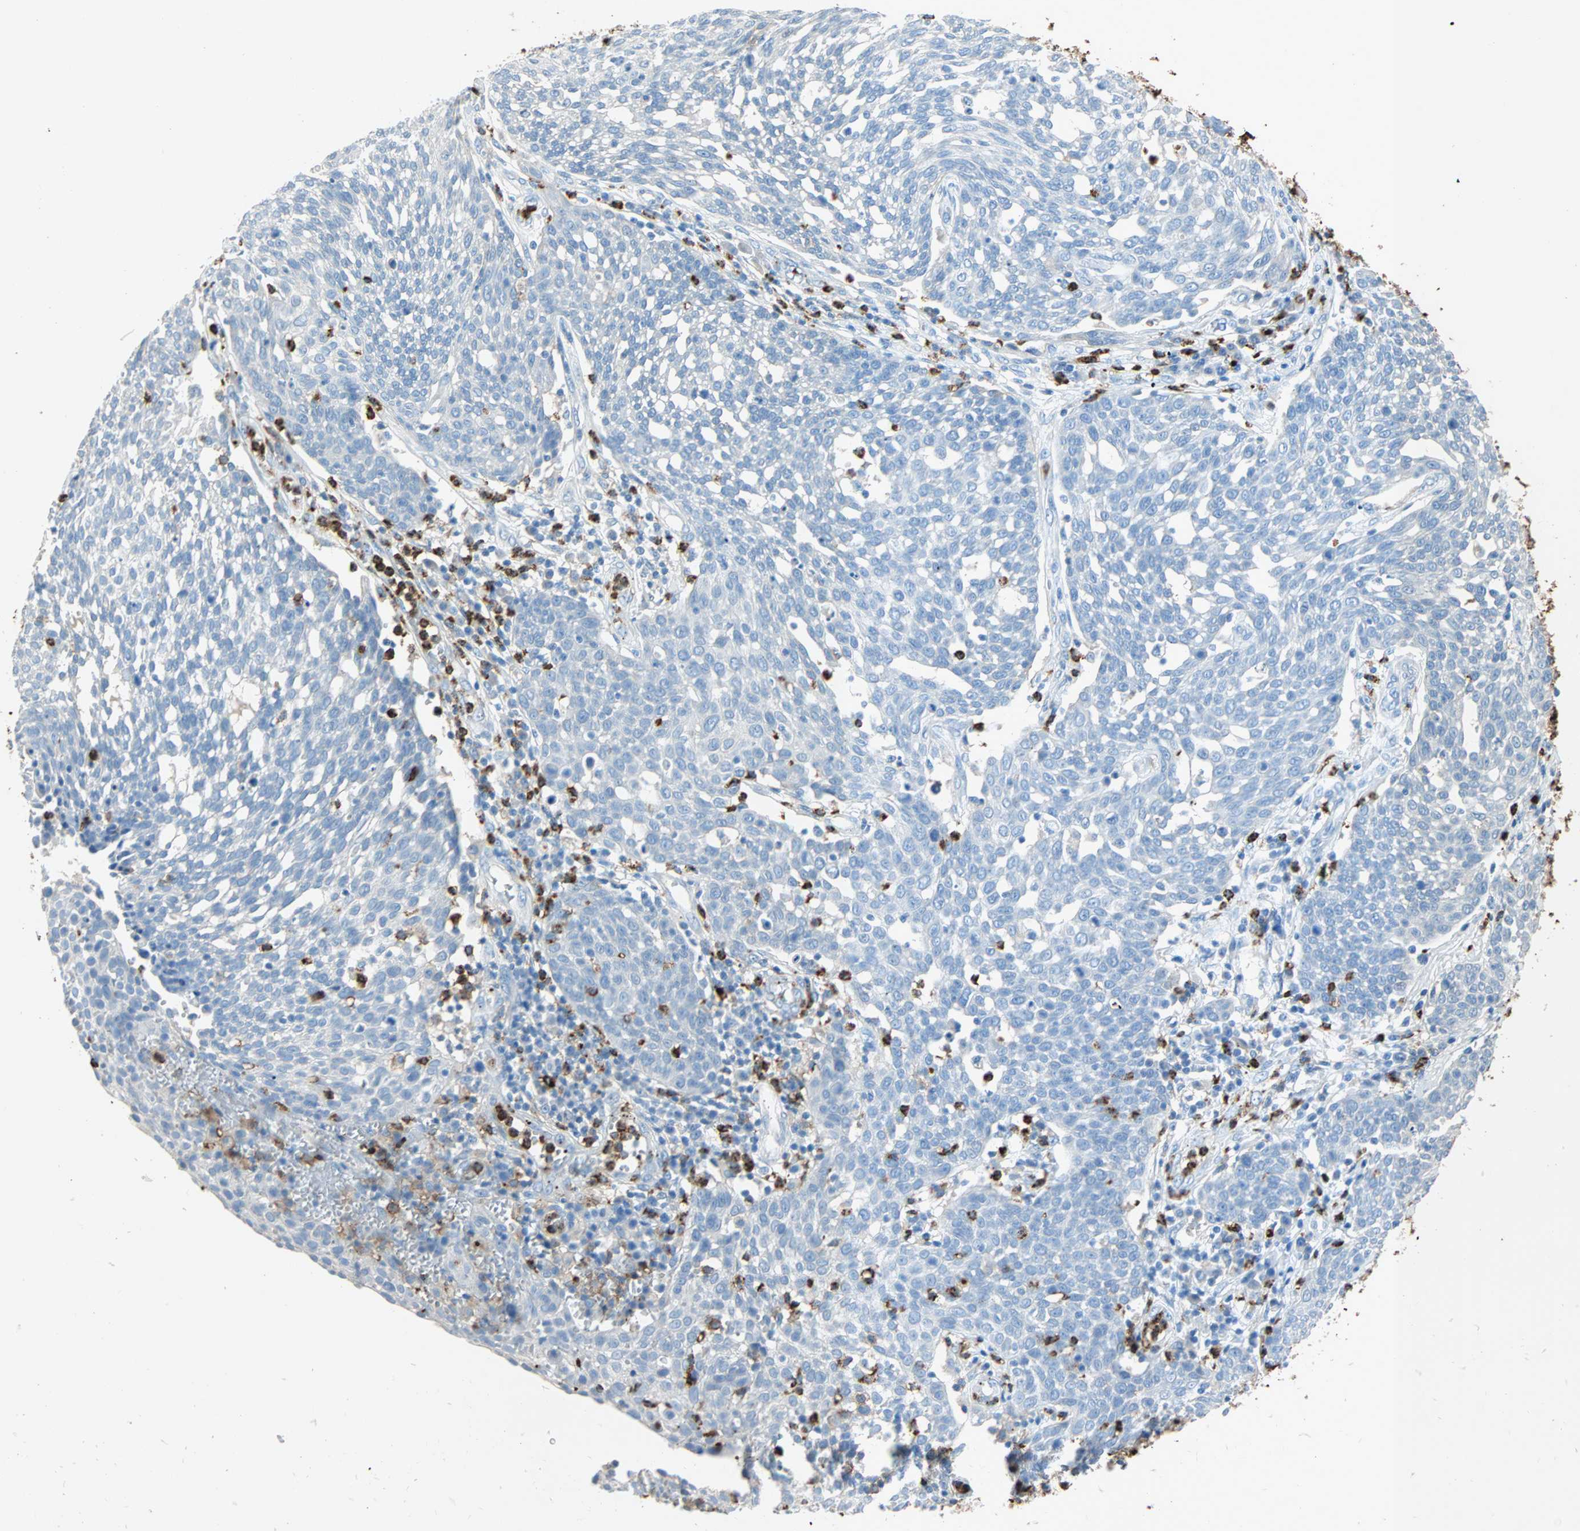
{"staining": {"intensity": "negative", "quantity": "none", "location": "none"}, "tissue": "cervical cancer", "cell_type": "Tumor cells", "image_type": "cancer", "snomed": [{"axis": "morphology", "description": "Squamous cell carcinoma, NOS"}, {"axis": "topography", "description": "Cervix"}], "caption": "The image demonstrates no staining of tumor cells in cervical cancer.", "gene": "CLEC4A", "patient": {"sex": "female", "age": 34}}